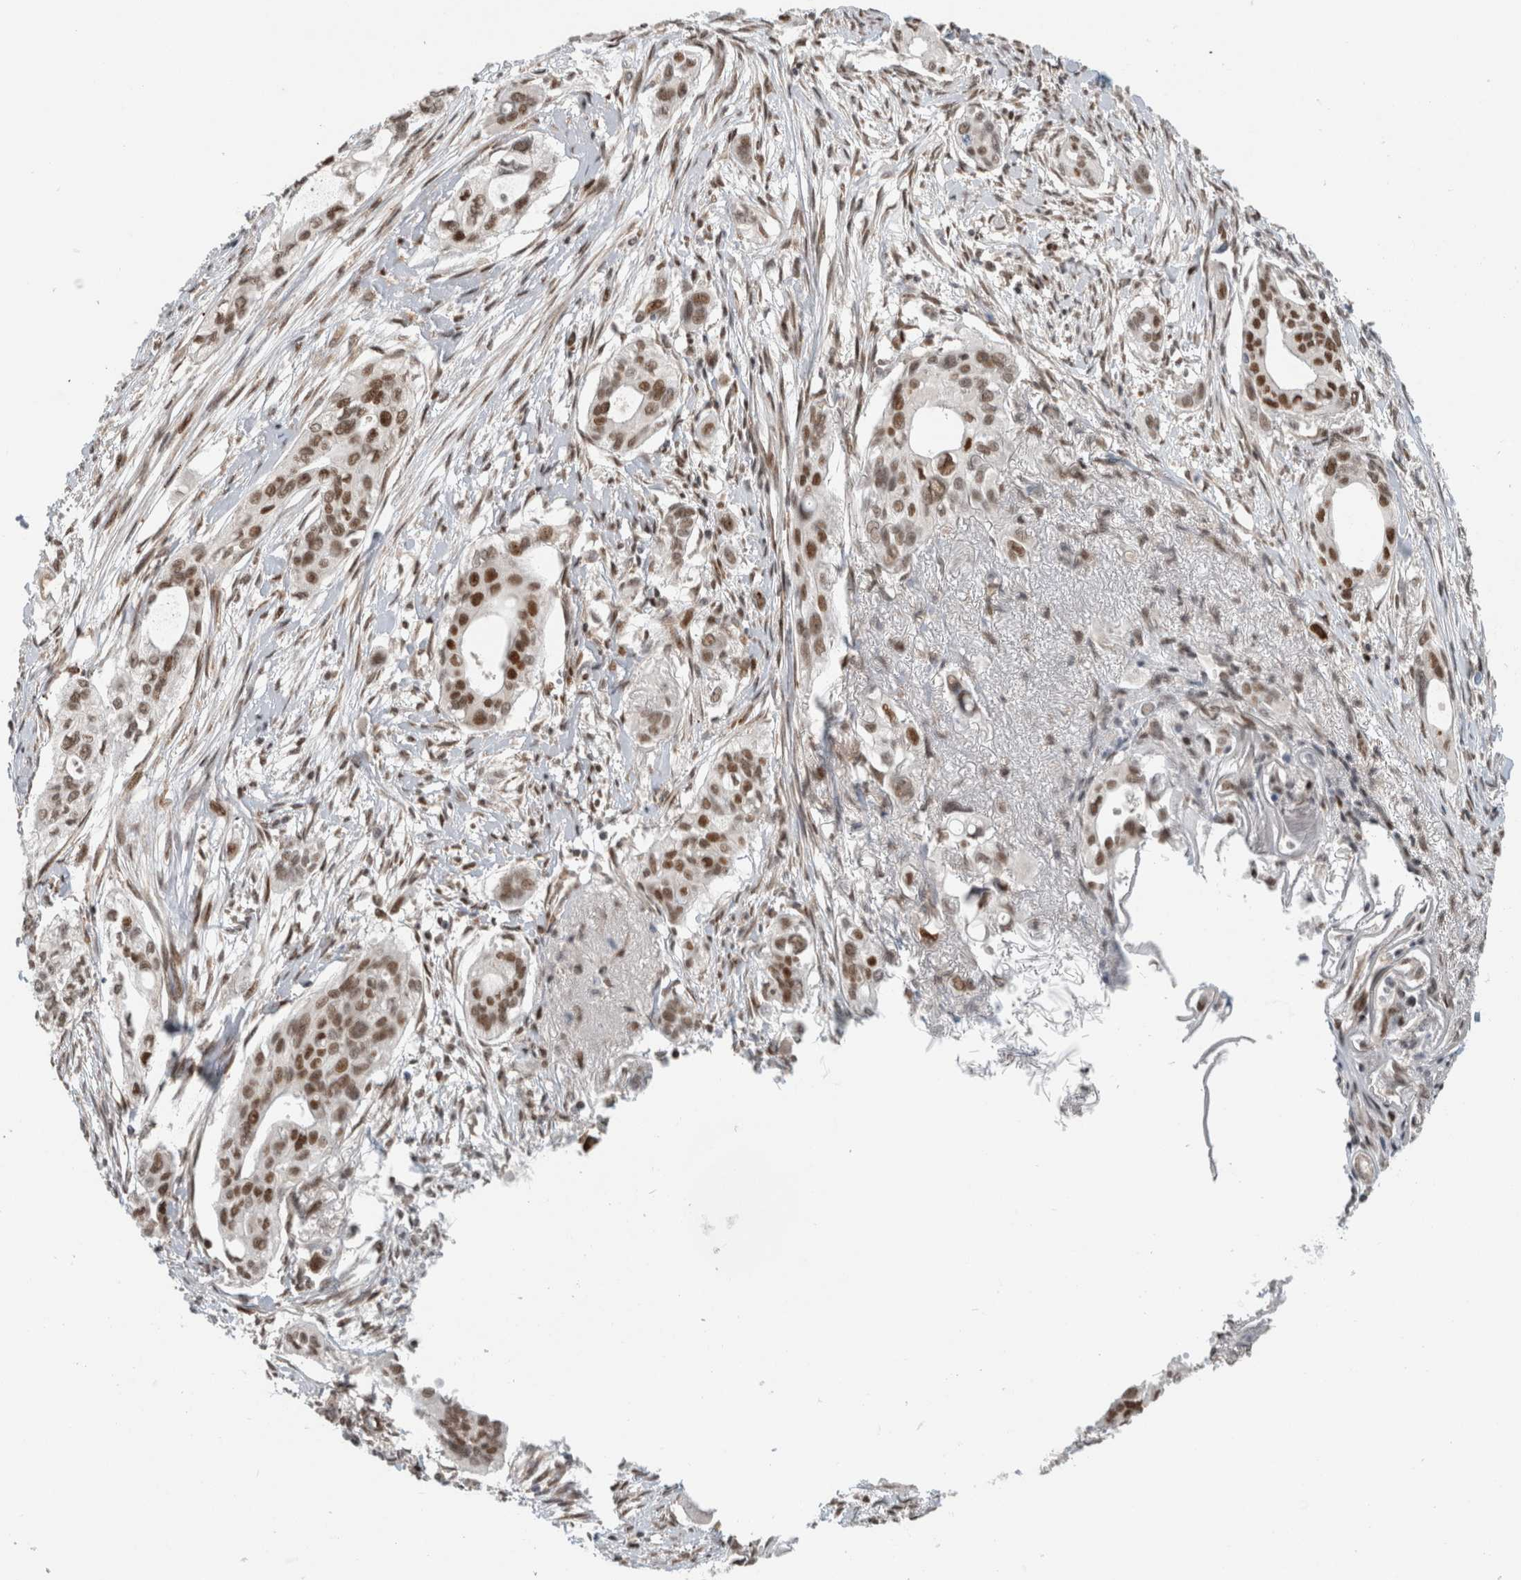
{"staining": {"intensity": "moderate", "quantity": ">75%", "location": "nuclear"}, "tissue": "pancreatic cancer", "cell_type": "Tumor cells", "image_type": "cancer", "snomed": [{"axis": "morphology", "description": "Adenocarcinoma, NOS"}, {"axis": "topography", "description": "Pancreas"}], "caption": "IHC of adenocarcinoma (pancreatic) shows medium levels of moderate nuclear positivity in about >75% of tumor cells. IHC stains the protein of interest in brown and the nuclei are stained blue.", "gene": "HNRNPR", "patient": {"sex": "female", "age": 60}}